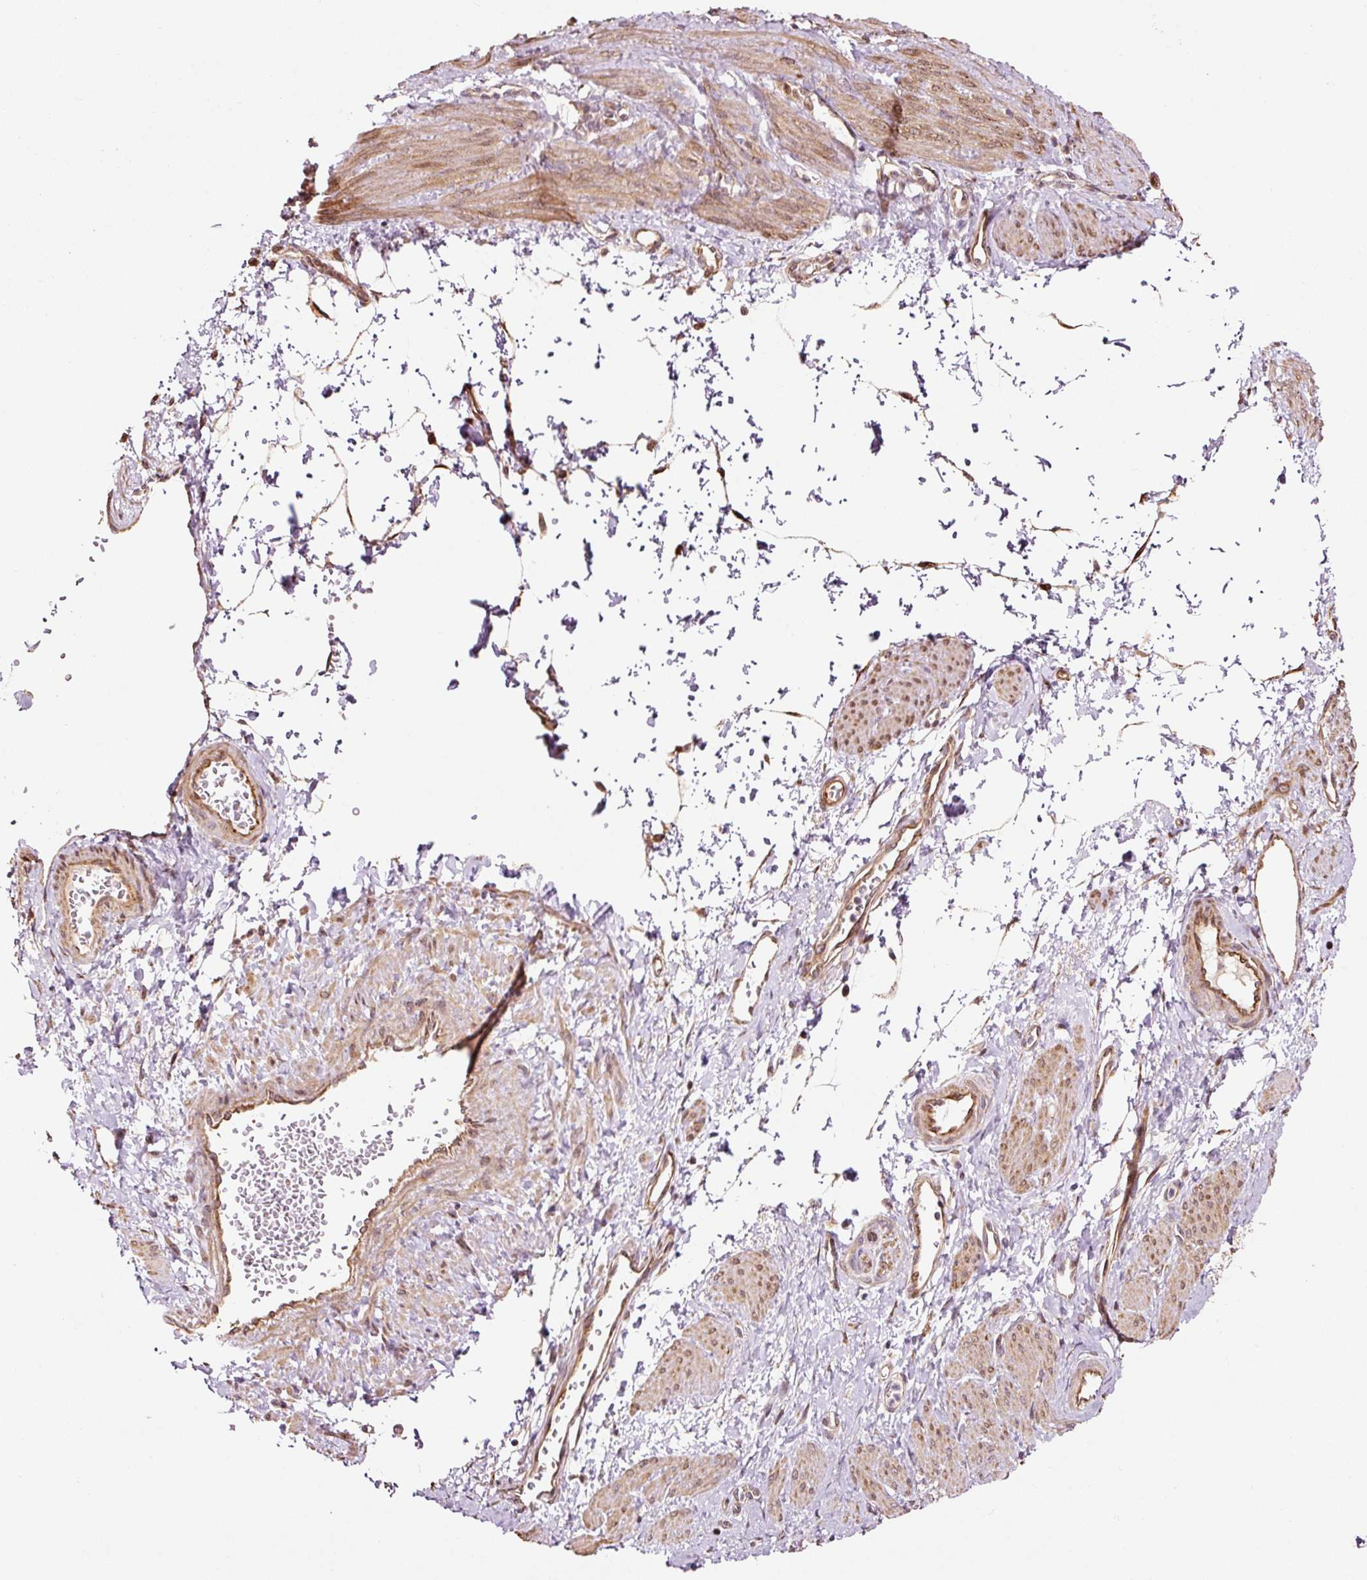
{"staining": {"intensity": "moderate", "quantity": ">75%", "location": "cytoplasmic/membranous"}, "tissue": "smooth muscle", "cell_type": "Smooth muscle cells", "image_type": "normal", "snomed": [{"axis": "morphology", "description": "Normal tissue, NOS"}, {"axis": "topography", "description": "Smooth muscle"}, {"axis": "topography", "description": "Uterus"}], "caption": "This is an image of IHC staining of normal smooth muscle, which shows moderate staining in the cytoplasmic/membranous of smooth muscle cells.", "gene": "ETF1", "patient": {"sex": "female", "age": 39}}